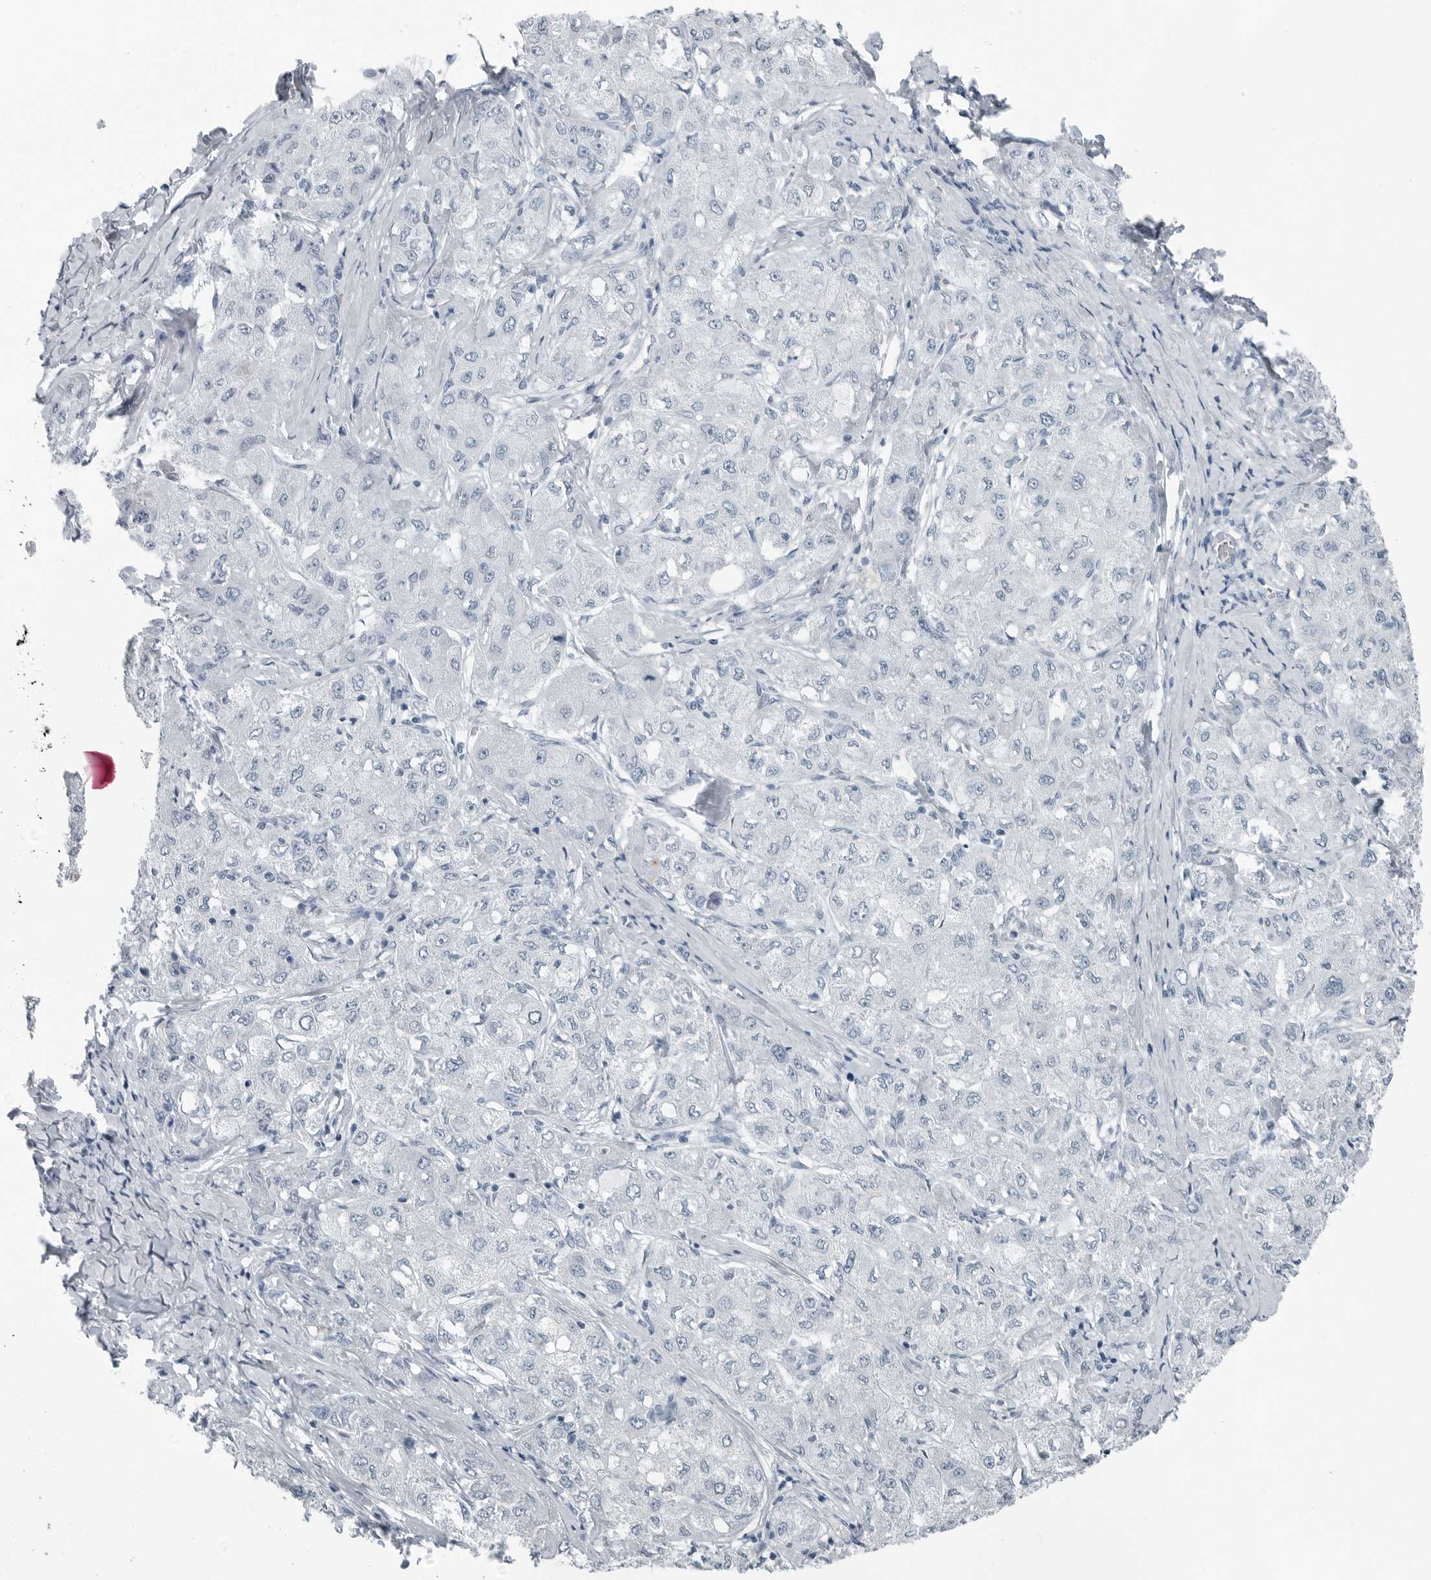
{"staining": {"intensity": "negative", "quantity": "none", "location": "none"}, "tissue": "liver cancer", "cell_type": "Tumor cells", "image_type": "cancer", "snomed": [{"axis": "morphology", "description": "Carcinoma, Hepatocellular, NOS"}, {"axis": "topography", "description": "Liver"}], "caption": "A high-resolution image shows immunohistochemistry staining of liver cancer, which exhibits no significant expression in tumor cells. (Immunohistochemistry, brightfield microscopy, high magnification).", "gene": "FABP6", "patient": {"sex": "male", "age": 80}}